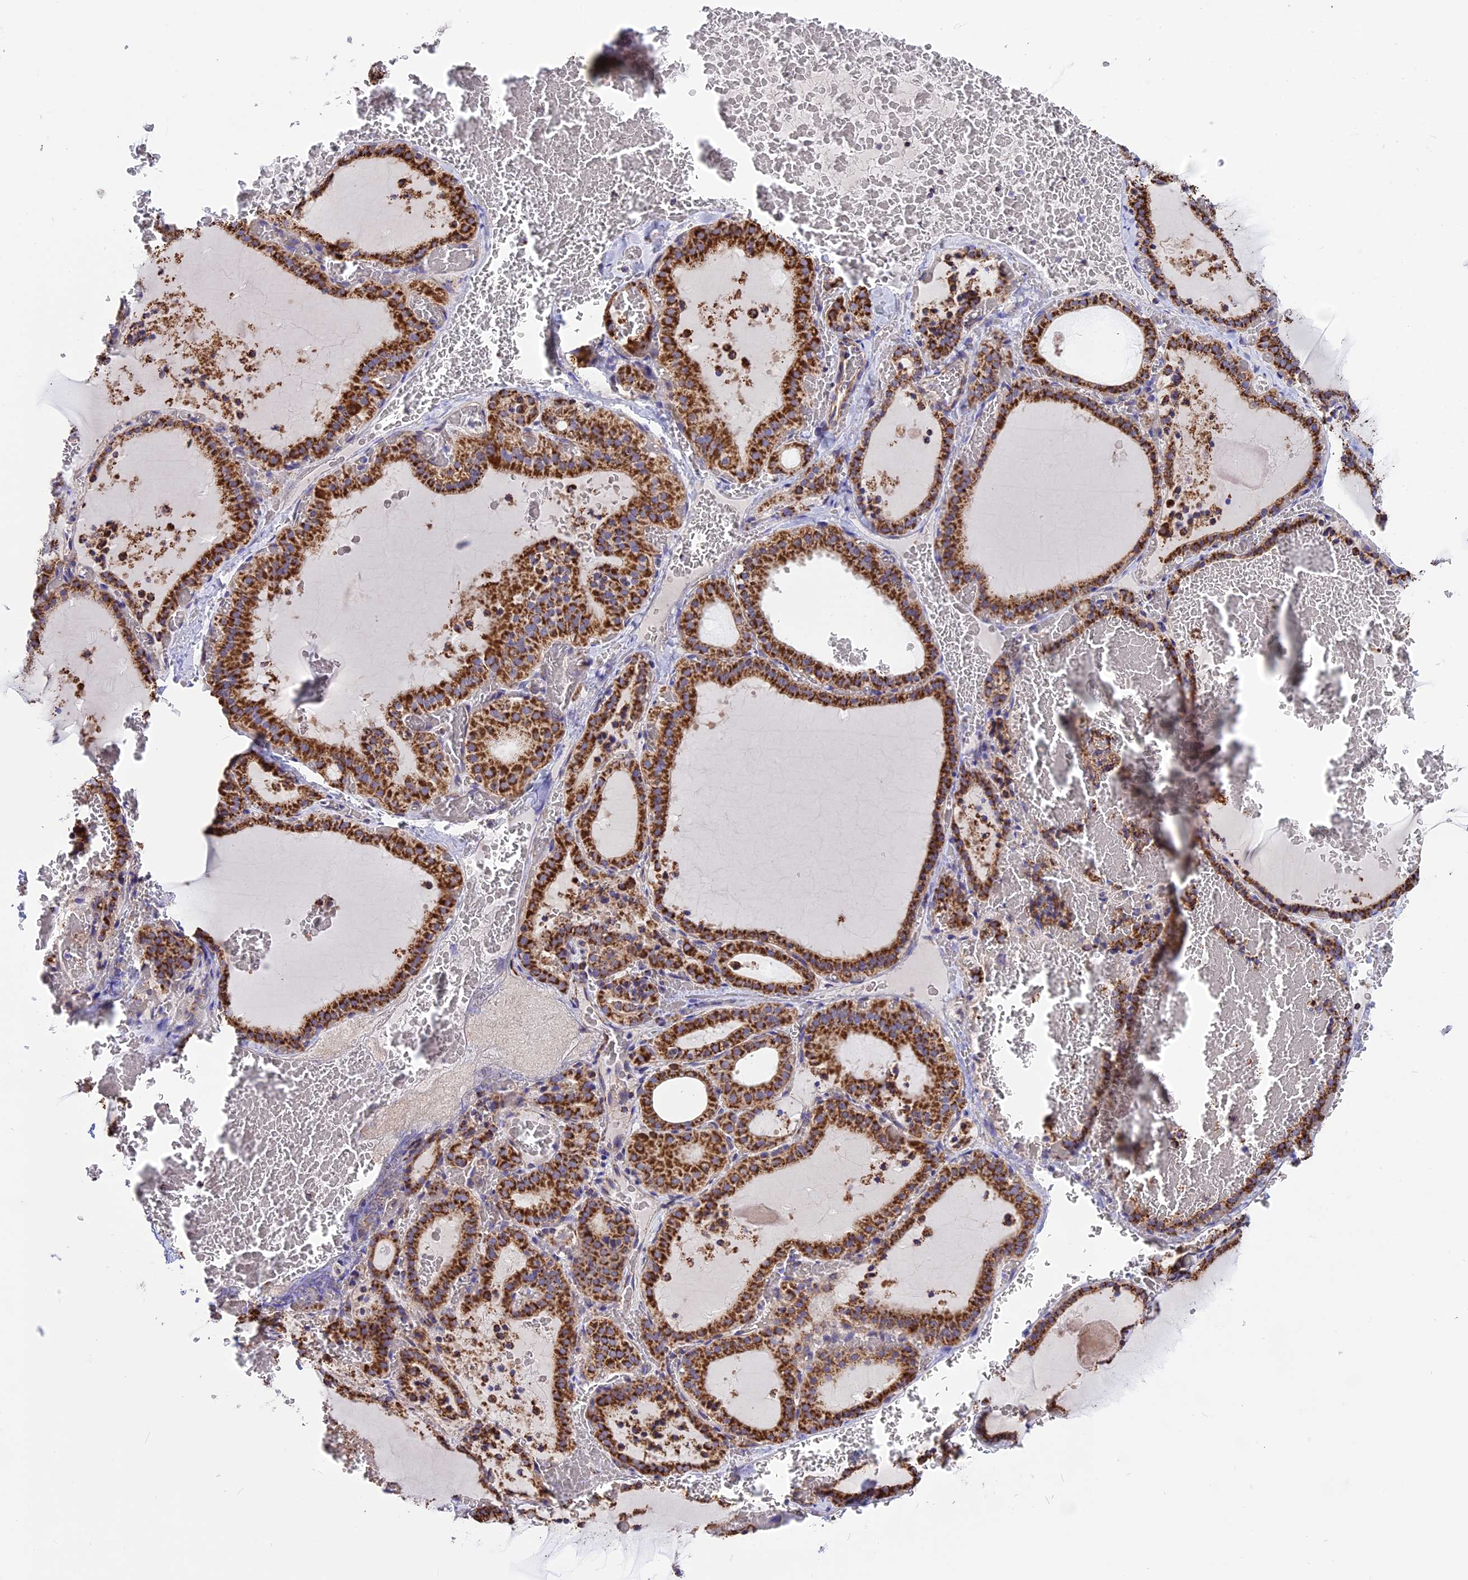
{"staining": {"intensity": "strong", "quantity": ">75%", "location": "cytoplasmic/membranous"}, "tissue": "thyroid gland", "cell_type": "Glandular cells", "image_type": "normal", "snomed": [{"axis": "morphology", "description": "Normal tissue, NOS"}, {"axis": "topography", "description": "Thyroid gland"}], "caption": "This is a micrograph of immunohistochemistry staining of benign thyroid gland, which shows strong staining in the cytoplasmic/membranous of glandular cells.", "gene": "TTC4", "patient": {"sex": "female", "age": 39}}